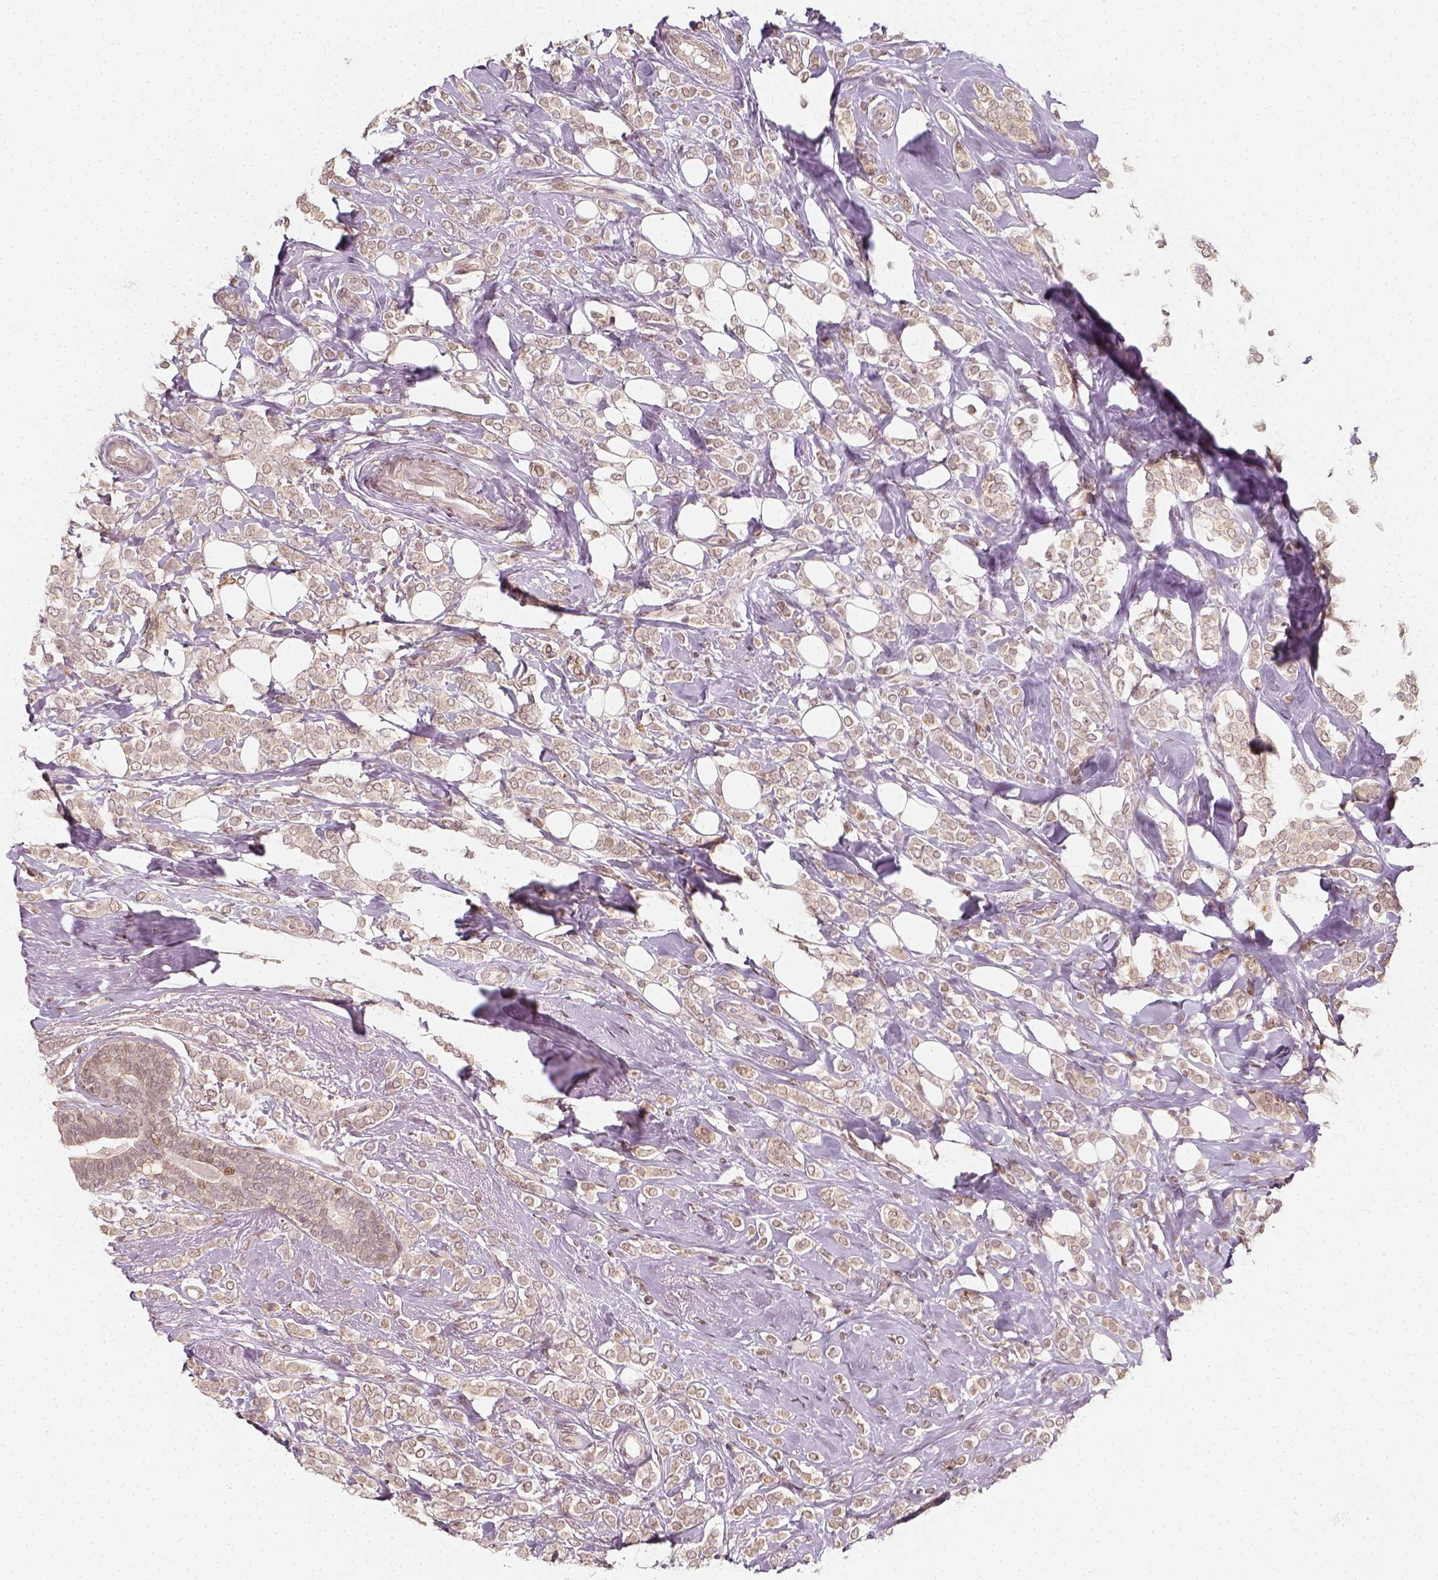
{"staining": {"intensity": "negative", "quantity": "none", "location": "none"}, "tissue": "breast cancer", "cell_type": "Tumor cells", "image_type": "cancer", "snomed": [{"axis": "morphology", "description": "Lobular carcinoma"}, {"axis": "topography", "description": "Breast"}], "caption": "Histopathology image shows no significant protein expression in tumor cells of lobular carcinoma (breast).", "gene": "ZMAT3", "patient": {"sex": "female", "age": 49}}